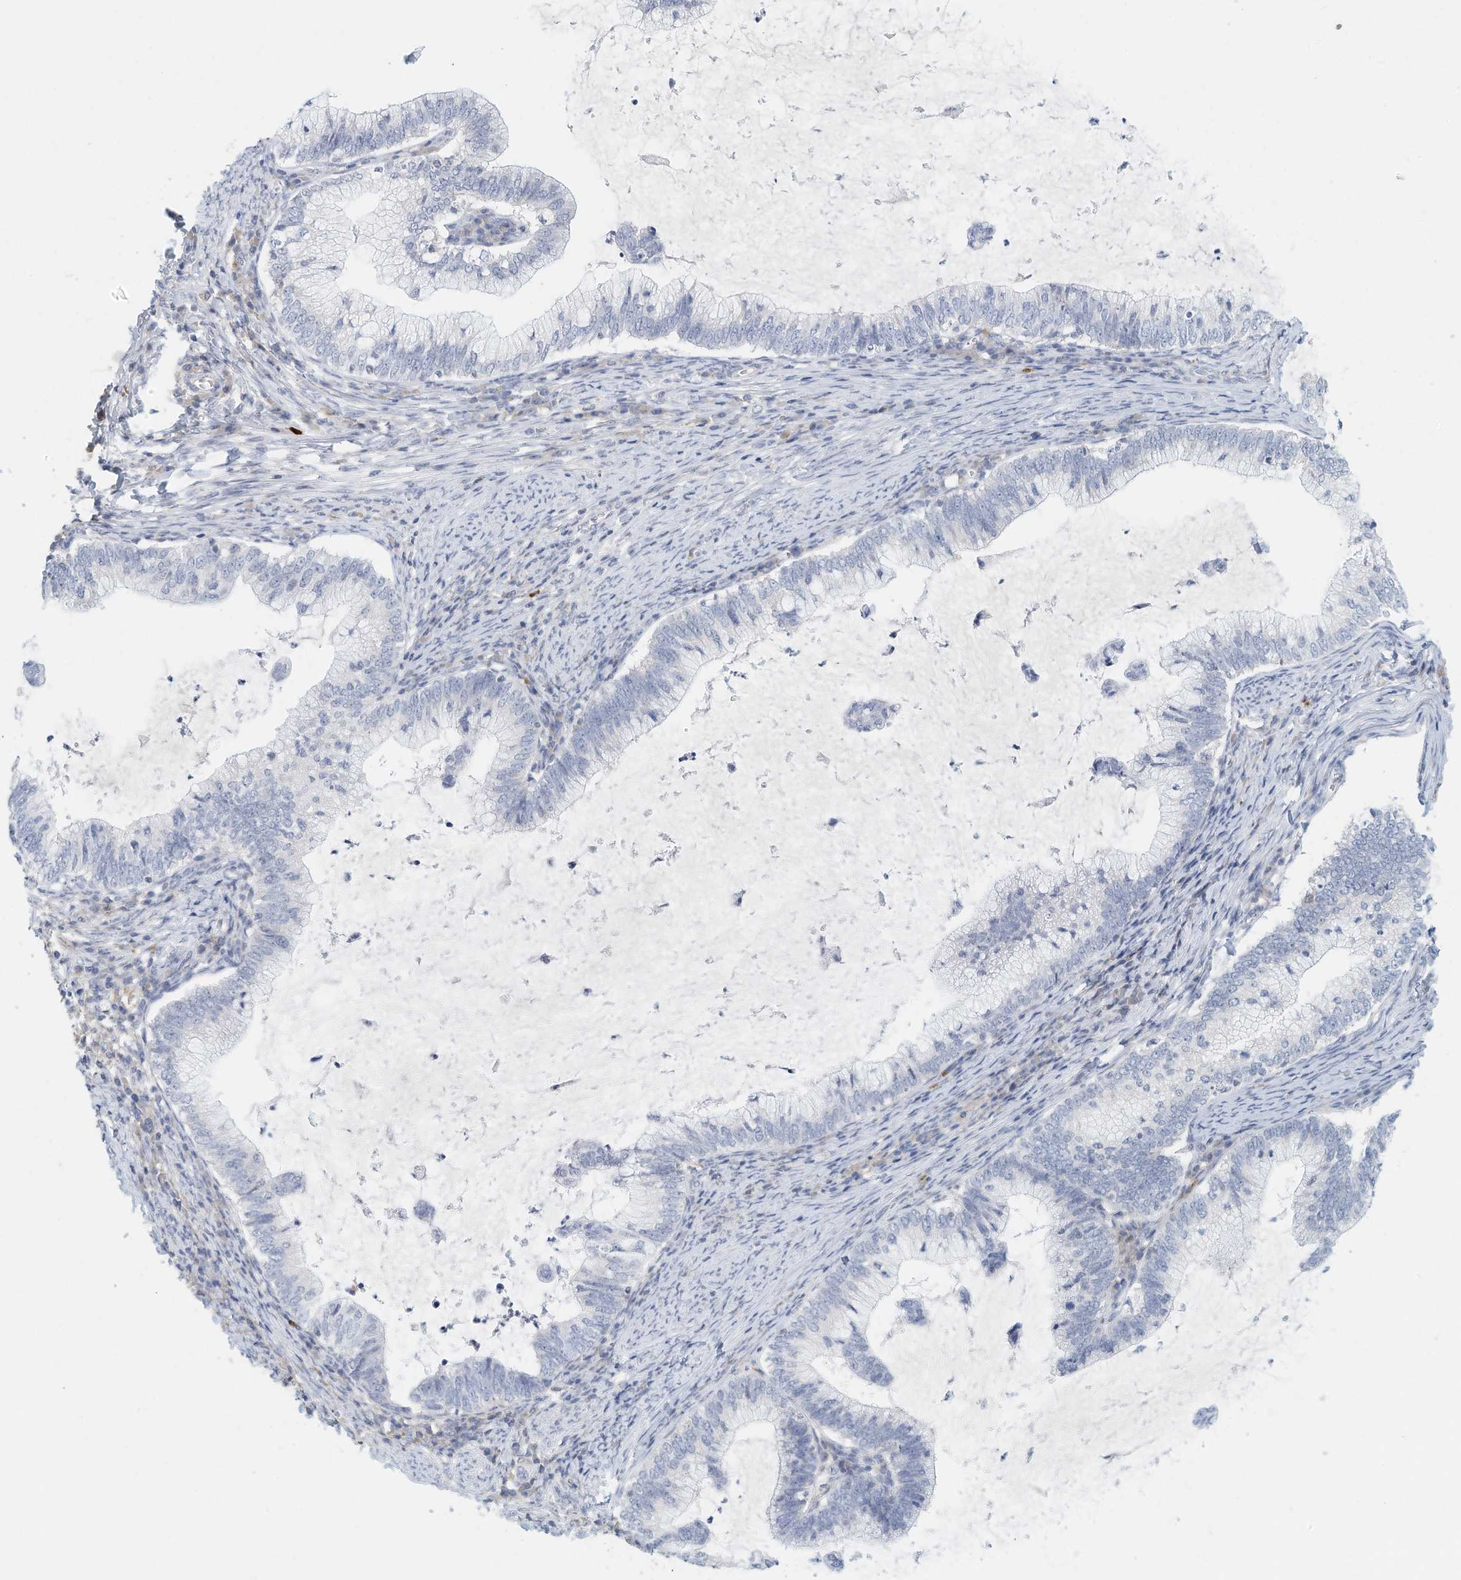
{"staining": {"intensity": "negative", "quantity": "none", "location": "none"}, "tissue": "cervical cancer", "cell_type": "Tumor cells", "image_type": "cancer", "snomed": [{"axis": "morphology", "description": "Adenocarcinoma, NOS"}, {"axis": "topography", "description": "Cervix"}], "caption": "Histopathology image shows no protein positivity in tumor cells of cervical adenocarcinoma tissue. The staining was performed using DAB to visualize the protein expression in brown, while the nuclei were stained in blue with hematoxylin (Magnification: 20x).", "gene": "MICAL1", "patient": {"sex": "female", "age": 36}}